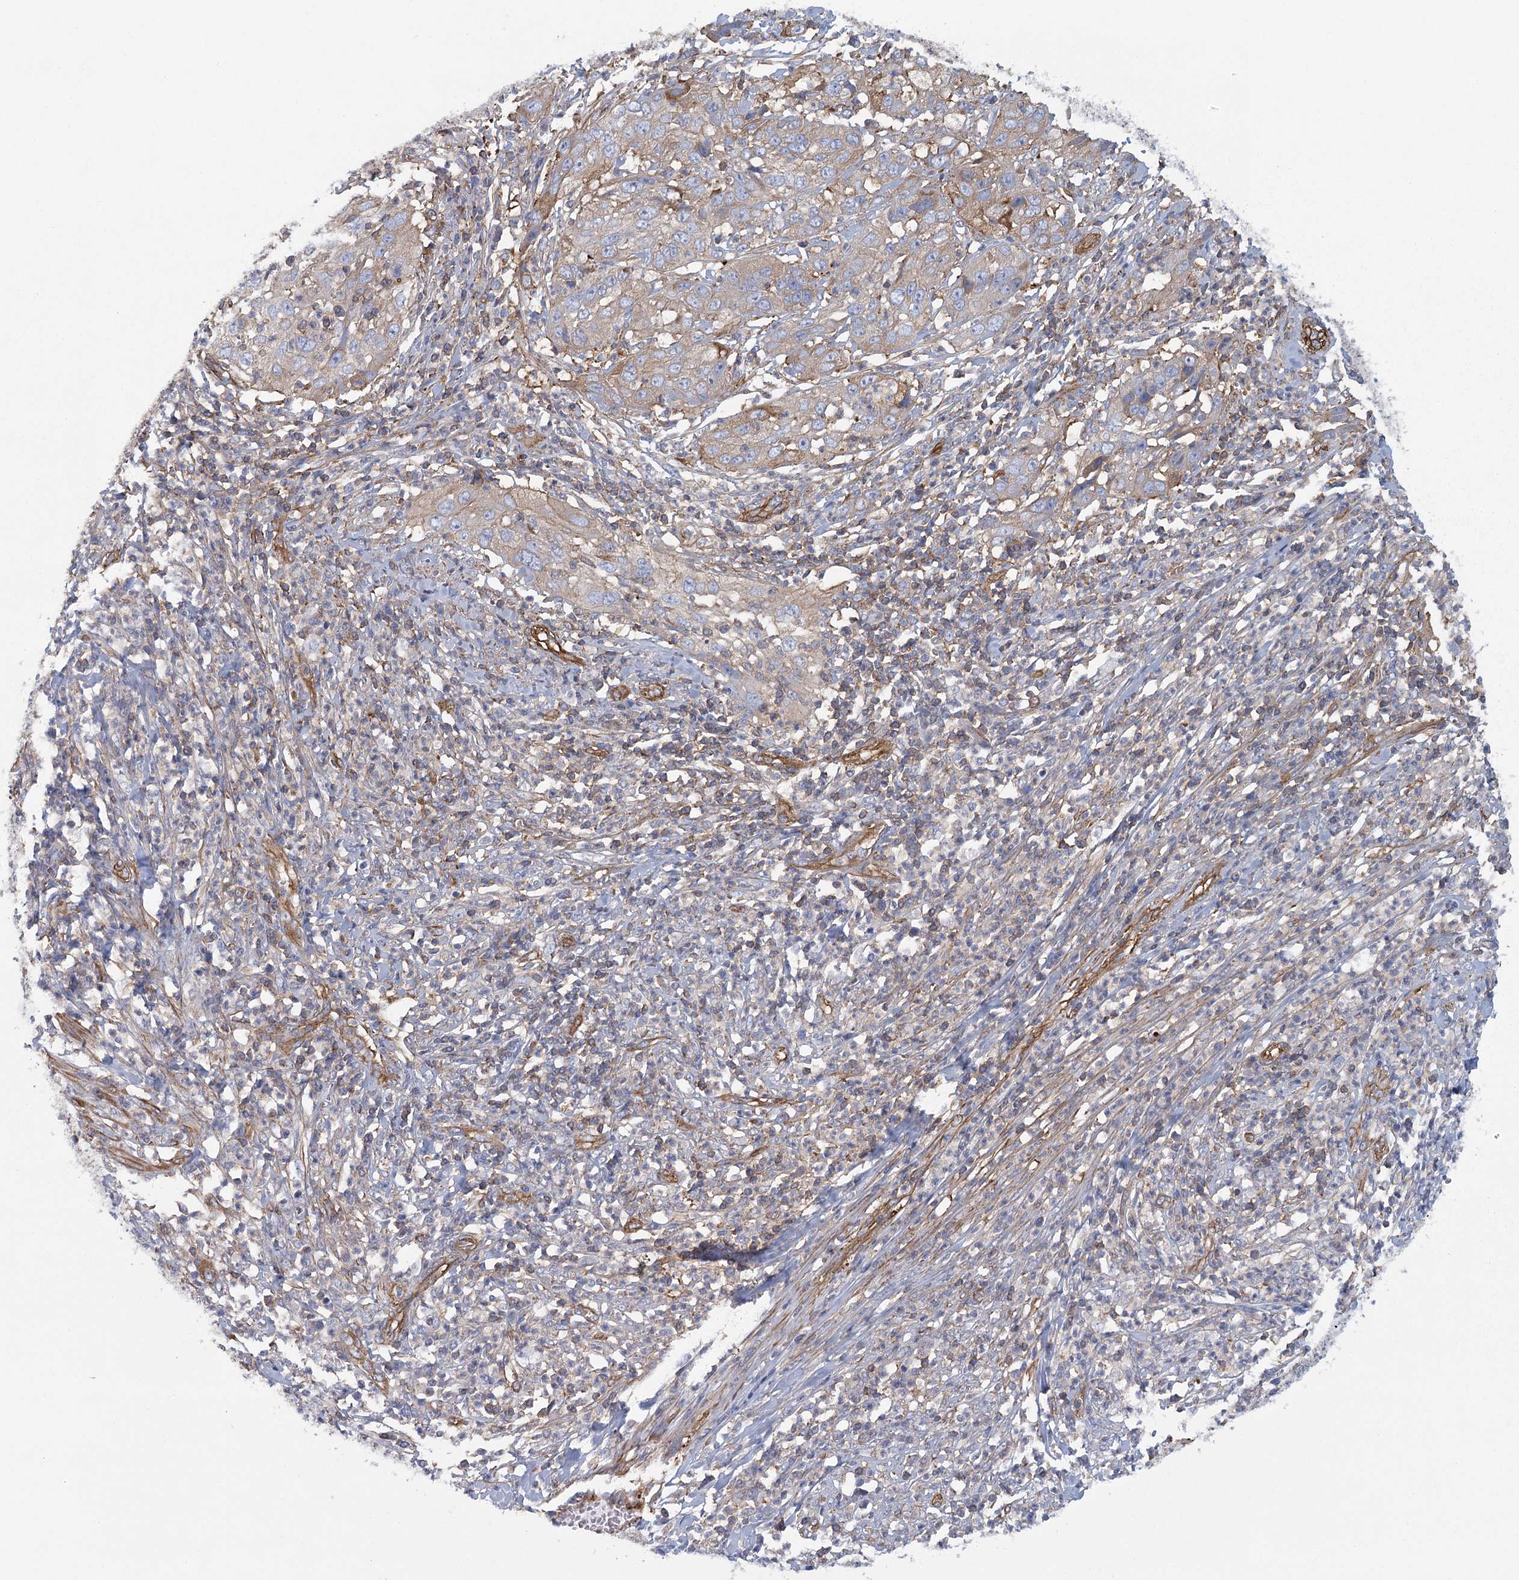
{"staining": {"intensity": "weak", "quantity": "25%-75%", "location": "cytoplasmic/membranous"}, "tissue": "cervical cancer", "cell_type": "Tumor cells", "image_type": "cancer", "snomed": [{"axis": "morphology", "description": "Squamous cell carcinoma, NOS"}, {"axis": "topography", "description": "Cervix"}], "caption": "Cervical cancer tissue shows weak cytoplasmic/membranous expression in approximately 25%-75% of tumor cells, visualized by immunohistochemistry.", "gene": "IFT46", "patient": {"sex": "female", "age": 32}}